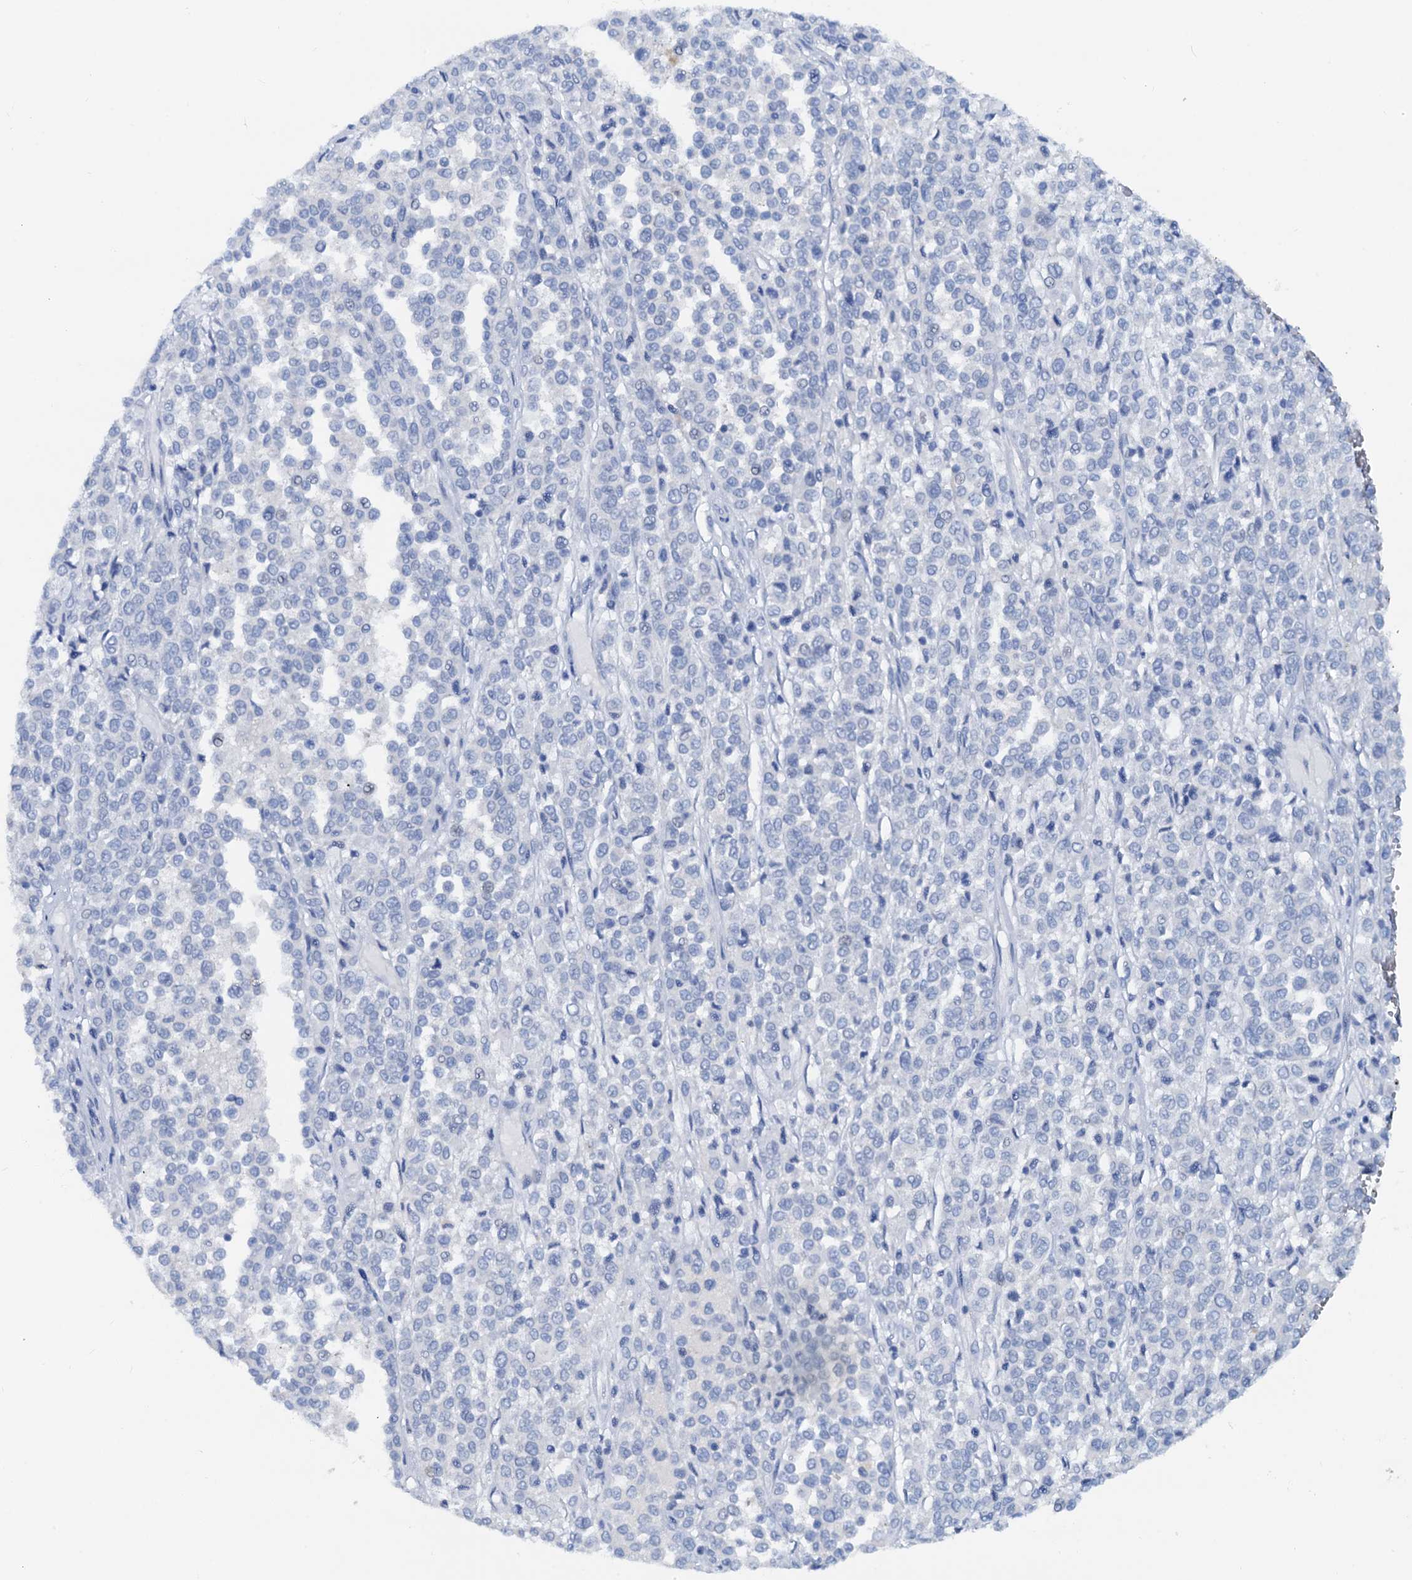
{"staining": {"intensity": "negative", "quantity": "none", "location": "none"}, "tissue": "melanoma", "cell_type": "Tumor cells", "image_type": "cancer", "snomed": [{"axis": "morphology", "description": "Malignant melanoma, Metastatic site"}, {"axis": "topography", "description": "Pancreas"}], "caption": "Immunohistochemistry (IHC) image of neoplastic tissue: melanoma stained with DAB (3,3'-diaminobenzidine) exhibits no significant protein expression in tumor cells. (IHC, brightfield microscopy, high magnification).", "gene": "PTGES3", "patient": {"sex": "female", "age": 30}}